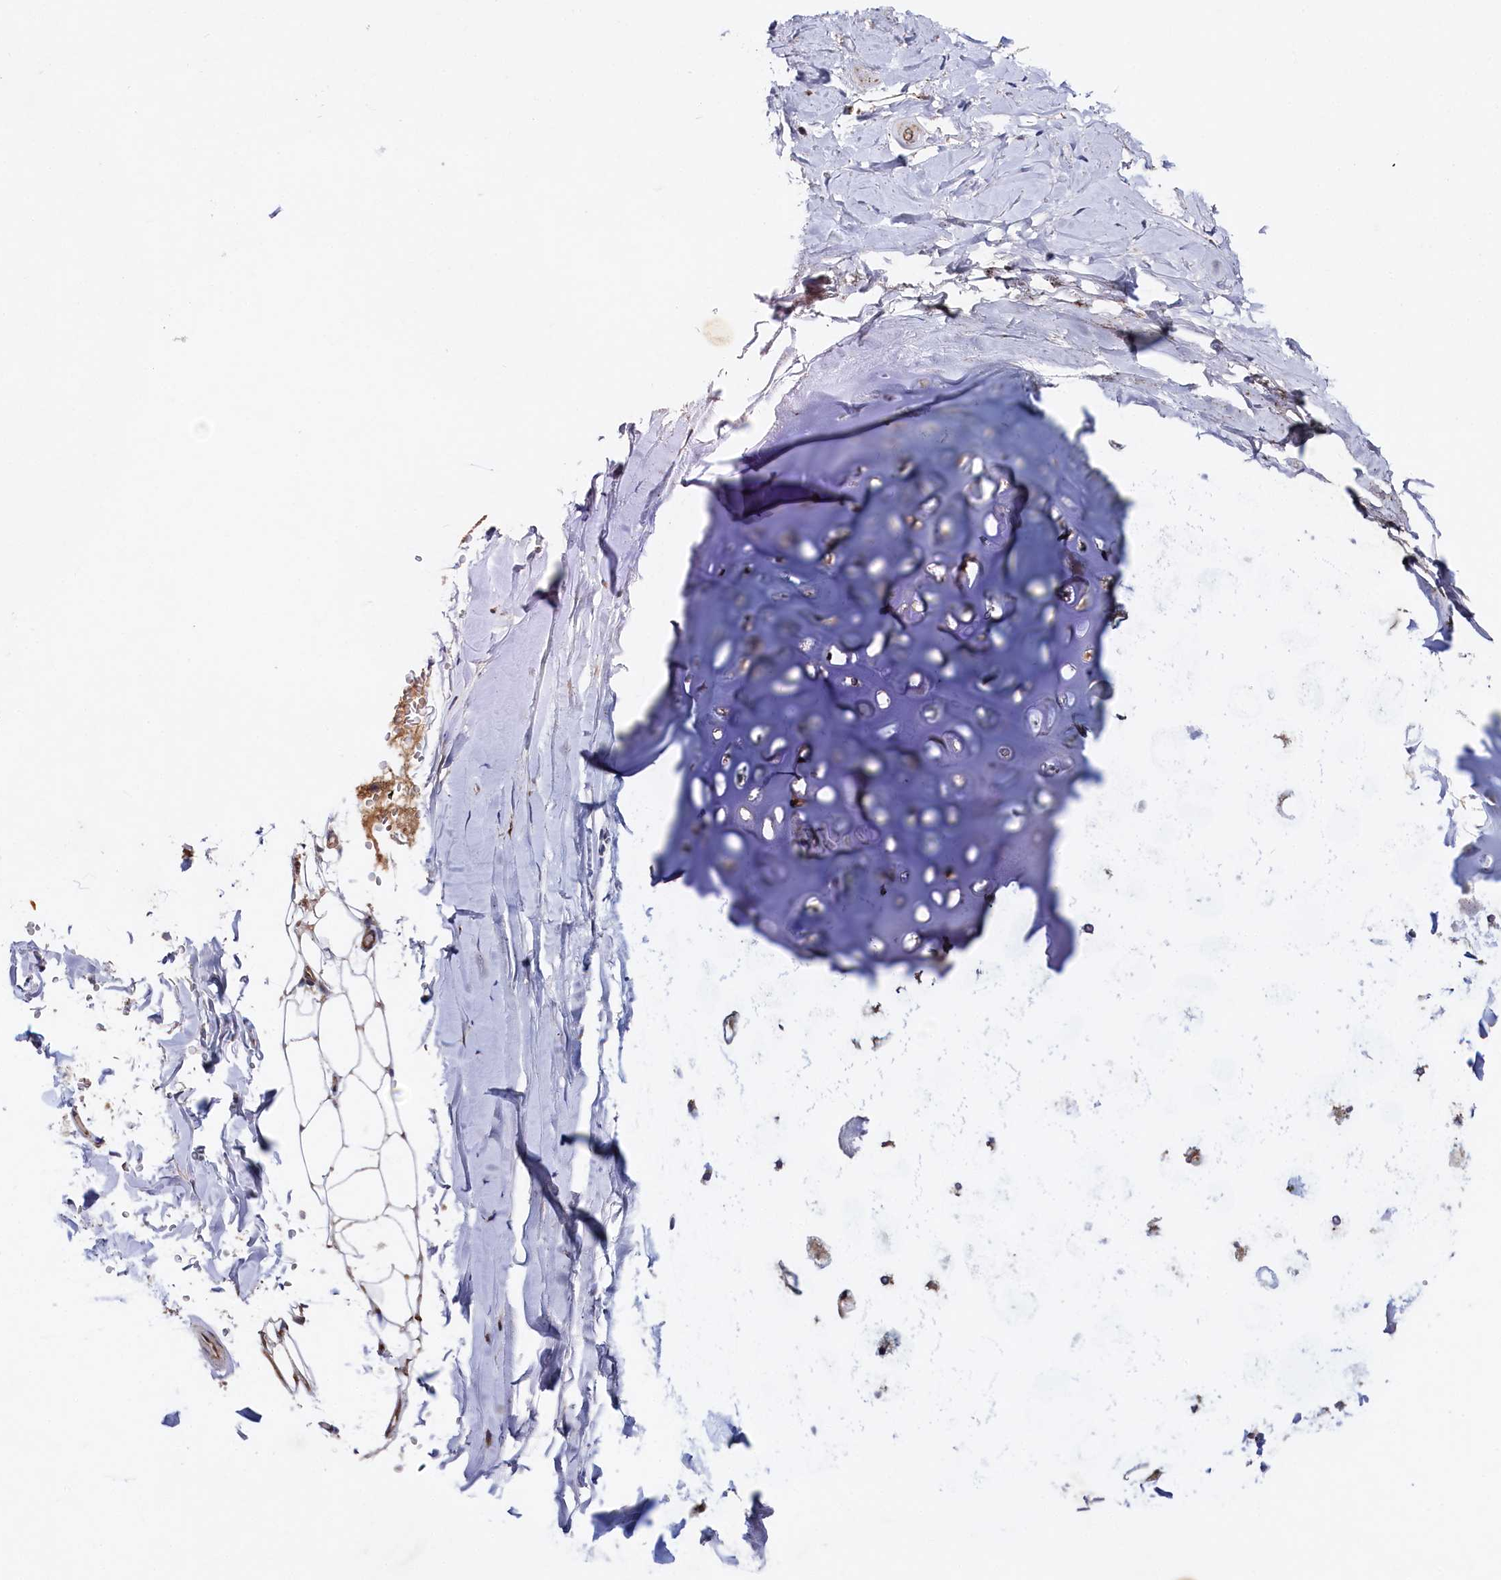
{"staining": {"intensity": "strong", "quantity": "<25%", "location": "nuclear"}, "tissue": "adipose tissue", "cell_type": "Adipocytes", "image_type": "normal", "snomed": [{"axis": "morphology", "description": "Normal tissue, NOS"}, {"axis": "topography", "description": "Lymph node"}, {"axis": "topography", "description": "Bronchus"}], "caption": "High-power microscopy captured an immunohistochemistry micrograph of normal adipose tissue, revealing strong nuclear staining in approximately <25% of adipocytes. (Stains: DAB (3,3'-diaminobenzidine) in brown, nuclei in blue, Microscopy: brightfield microscopy at high magnification).", "gene": "SUPV3L1", "patient": {"sex": "male", "age": 63}}